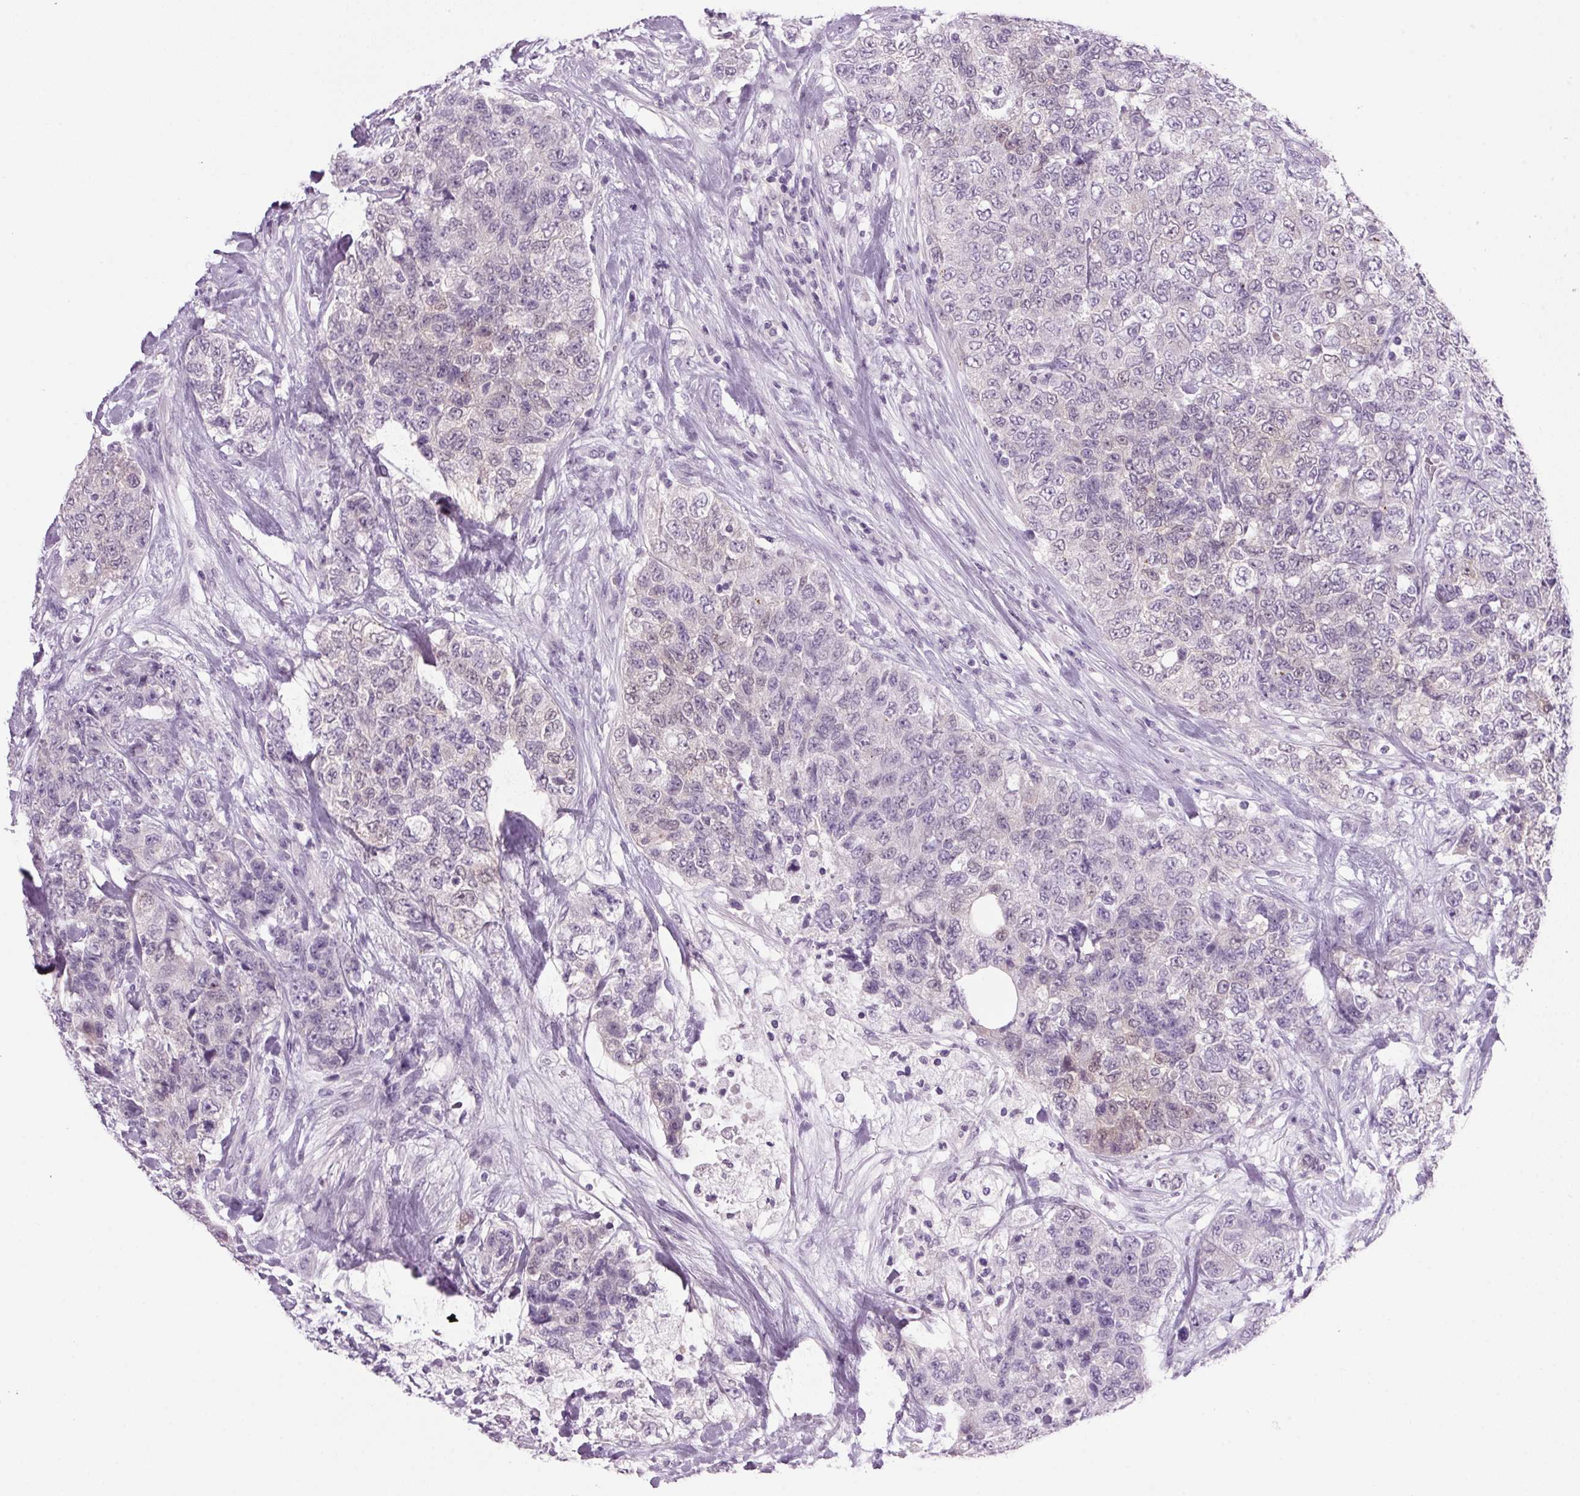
{"staining": {"intensity": "negative", "quantity": "none", "location": "none"}, "tissue": "urothelial cancer", "cell_type": "Tumor cells", "image_type": "cancer", "snomed": [{"axis": "morphology", "description": "Urothelial carcinoma, High grade"}, {"axis": "topography", "description": "Urinary bladder"}], "caption": "A high-resolution photomicrograph shows immunohistochemistry staining of urothelial carcinoma (high-grade), which displays no significant expression in tumor cells.", "gene": "PPP1R1A", "patient": {"sex": "female", "age": 78}}